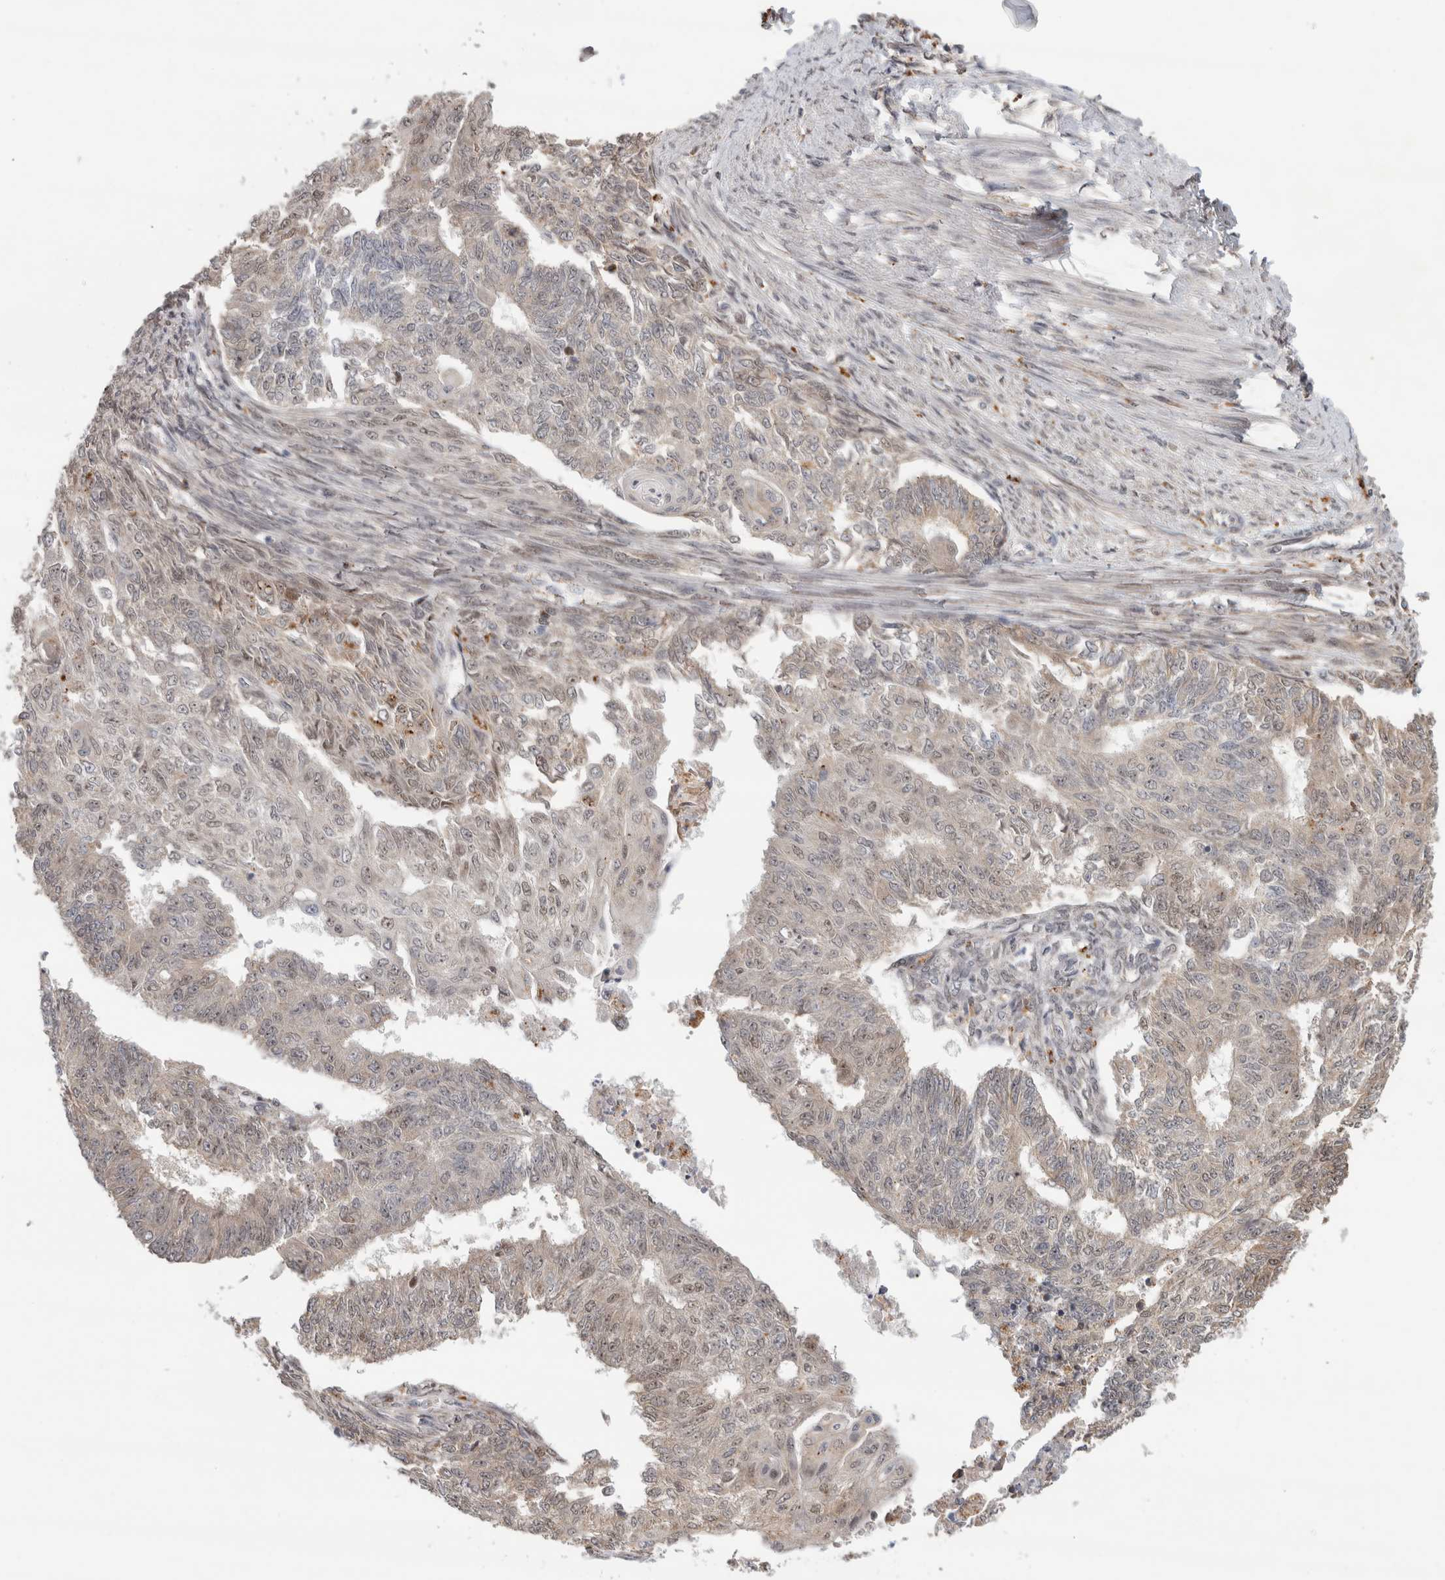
{"staining": {"intensity": "weak", "quantity": "<25%", "location": "nuclear"}, "tissue": "endometrial cancer", "cell_type": "Tumor cells", "image_type": "cancer", "snomed": [{"axis": "morphology", "description": "Adenocarcinoma, NOS"}, {"axis": "topography", "description": "Endometrium"}], "caption": "This is an IHC photomicrograph of human adenocarcinoma (endometrial). There is no staining in tumor cells.", "gene": "NAB2", "patient": {"sex": "female", "age": 32}}